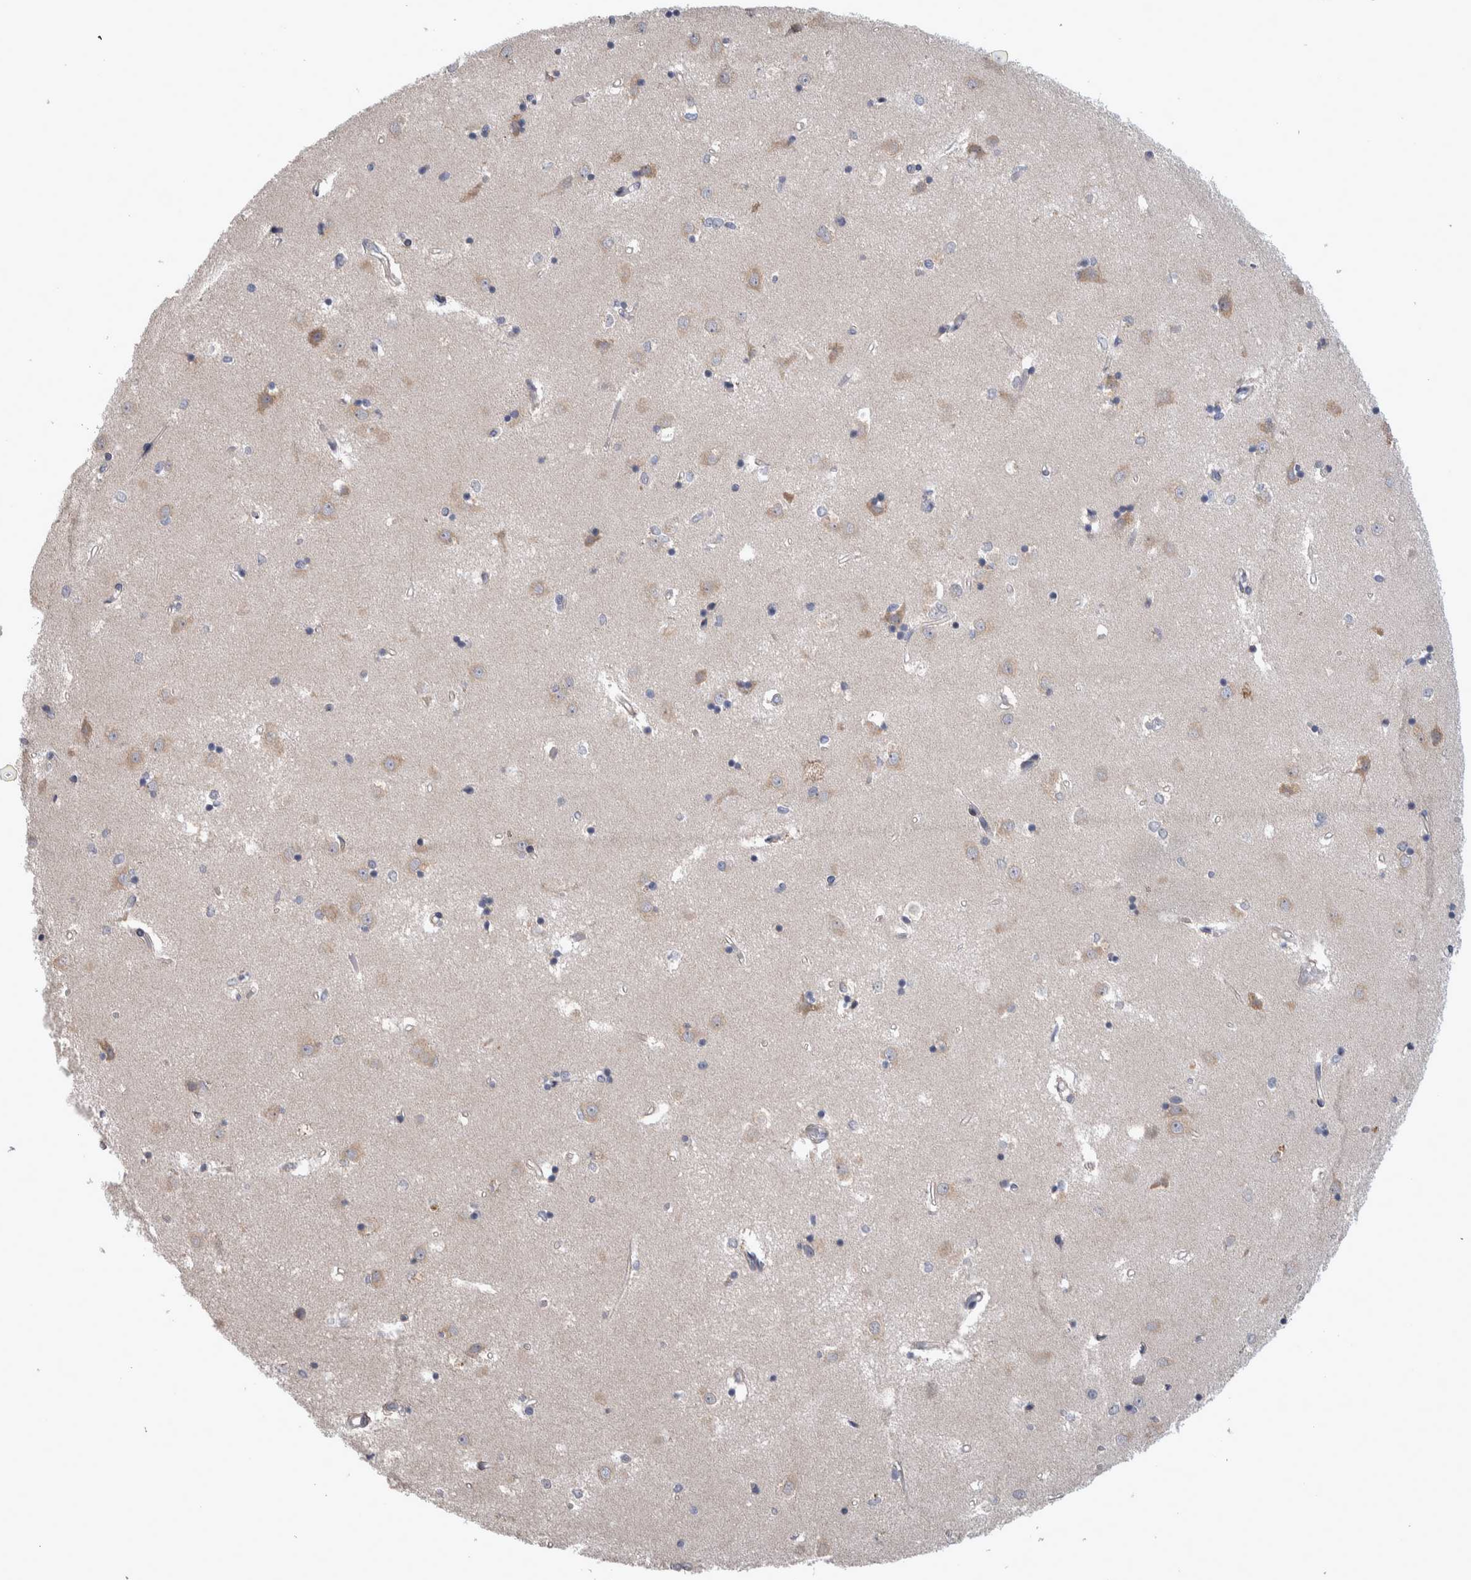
{"staining": {"intensity": "negative", "quantity": "none", "location": "none"}, "tissue": "caudate", "cell_type": "Glial cells", "image_type": "normal", "snomed": [{"axis": "morphology", "description": "Normal tissue, NOS"}, {"axis": "topography", "description": "Lateral ventricle wall"}], "caption": "Immunohistochemistry (IHC) photomicrograph of normal caudate stained for a protein (brown), which exhibits no staining in glial cells.", "gene": "IBTK", "patient": {"sex": "male", "age": 45}}